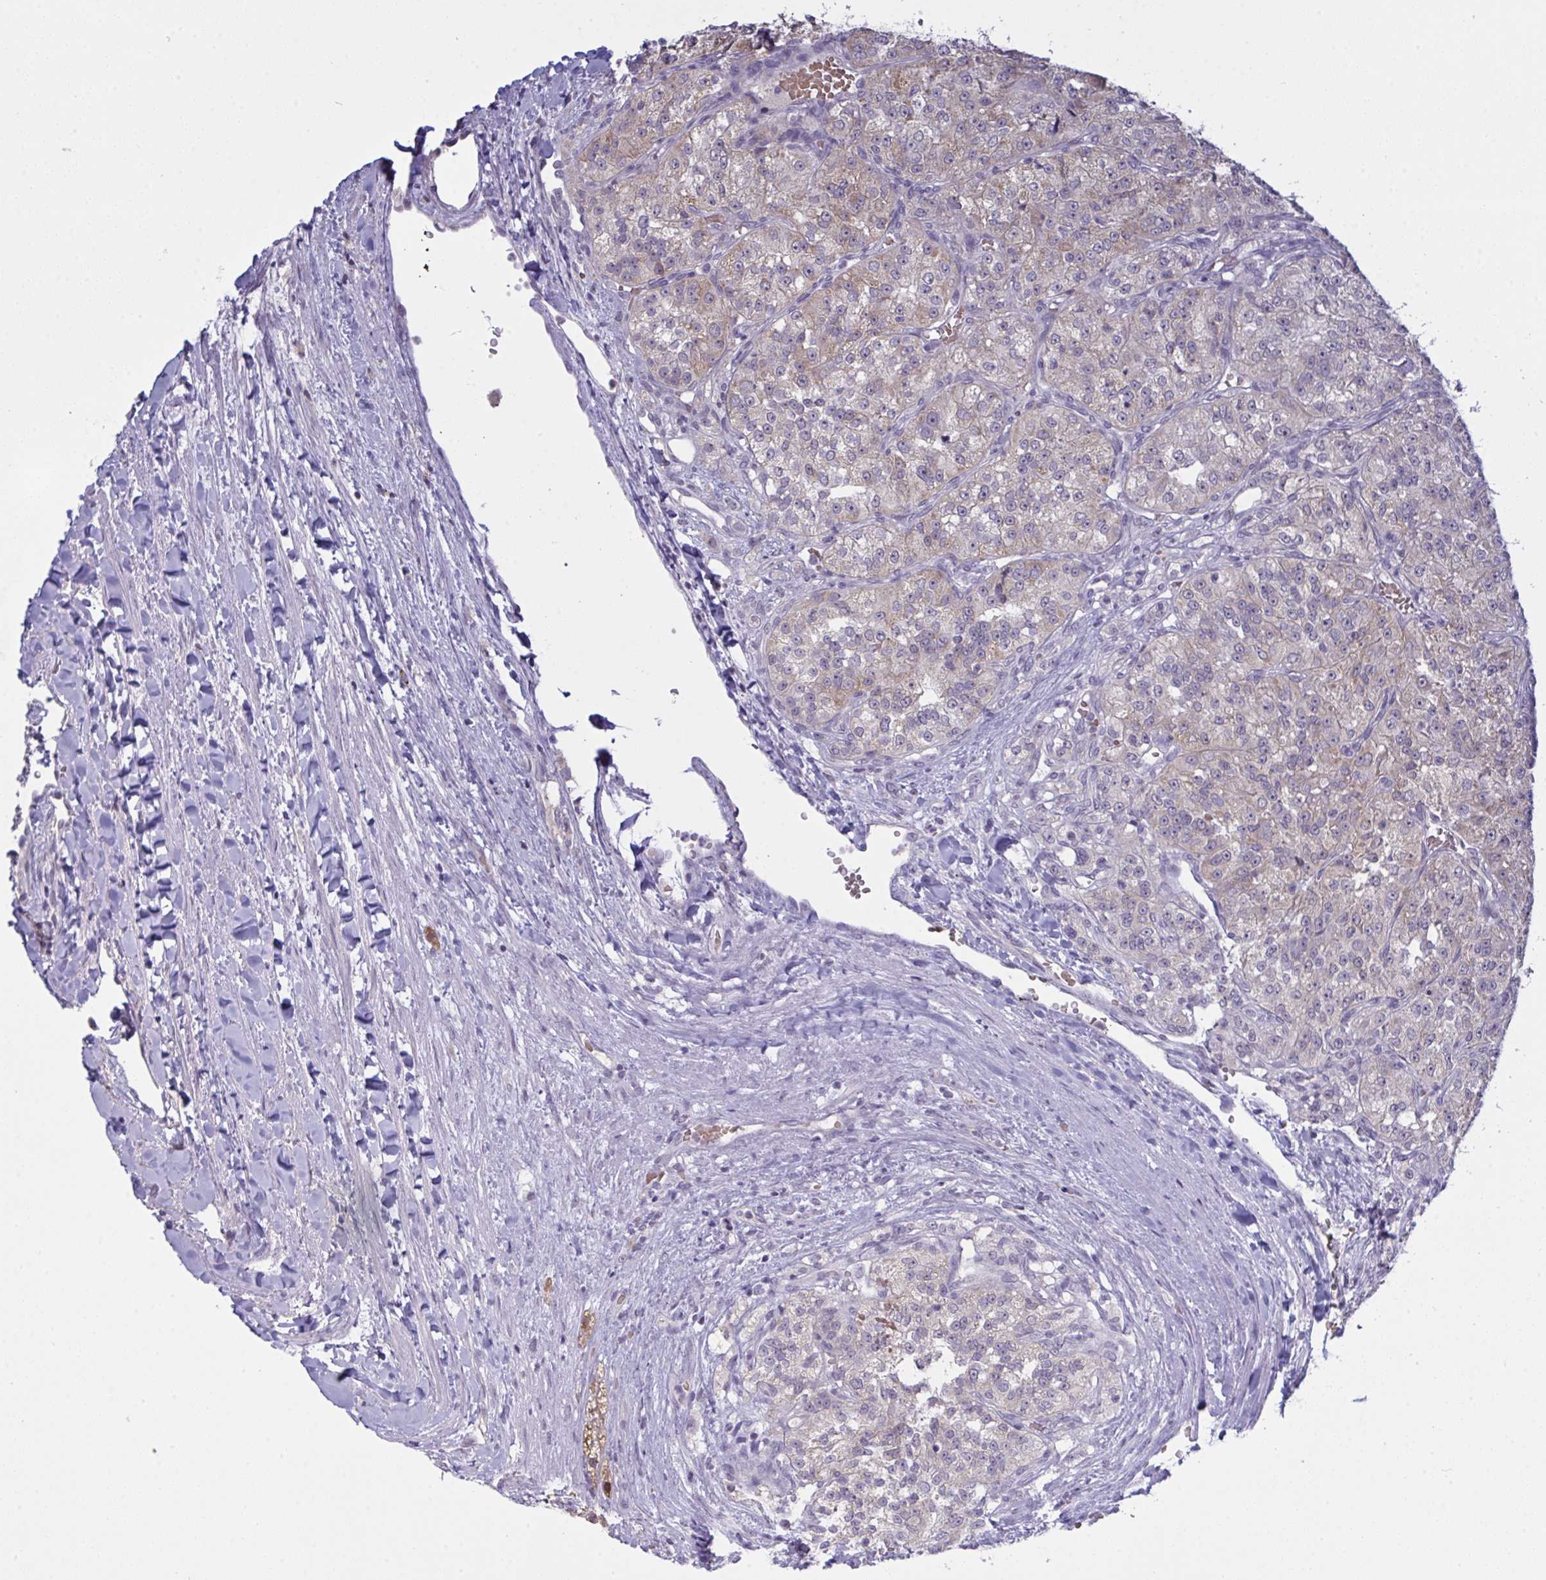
{"staining": {"intensity": "weak", "quantity": ">75%", "location": "cytoplasmic/membranous"}, "tissue": "renal cancer", "cell_type": "Tumor cells", "image_type": "cancer", "snomed": [{"axis": "morphology", "description": "Adenocarcinoma, NOS"}, {"axis": "topography", "description": "Kidney"}], "caption": "DAB immunohistochemical staining of renal cancer shows weak cytoplasmic/membranous protein positivity in about >75% of tumor cells. The protein is stained brown, and the nuclei are stained in blue (DAB IHC with brightfield microscopy, high magnification).", "gene": "ZNF784", "patient": {"sex": "female", "age": 63}}